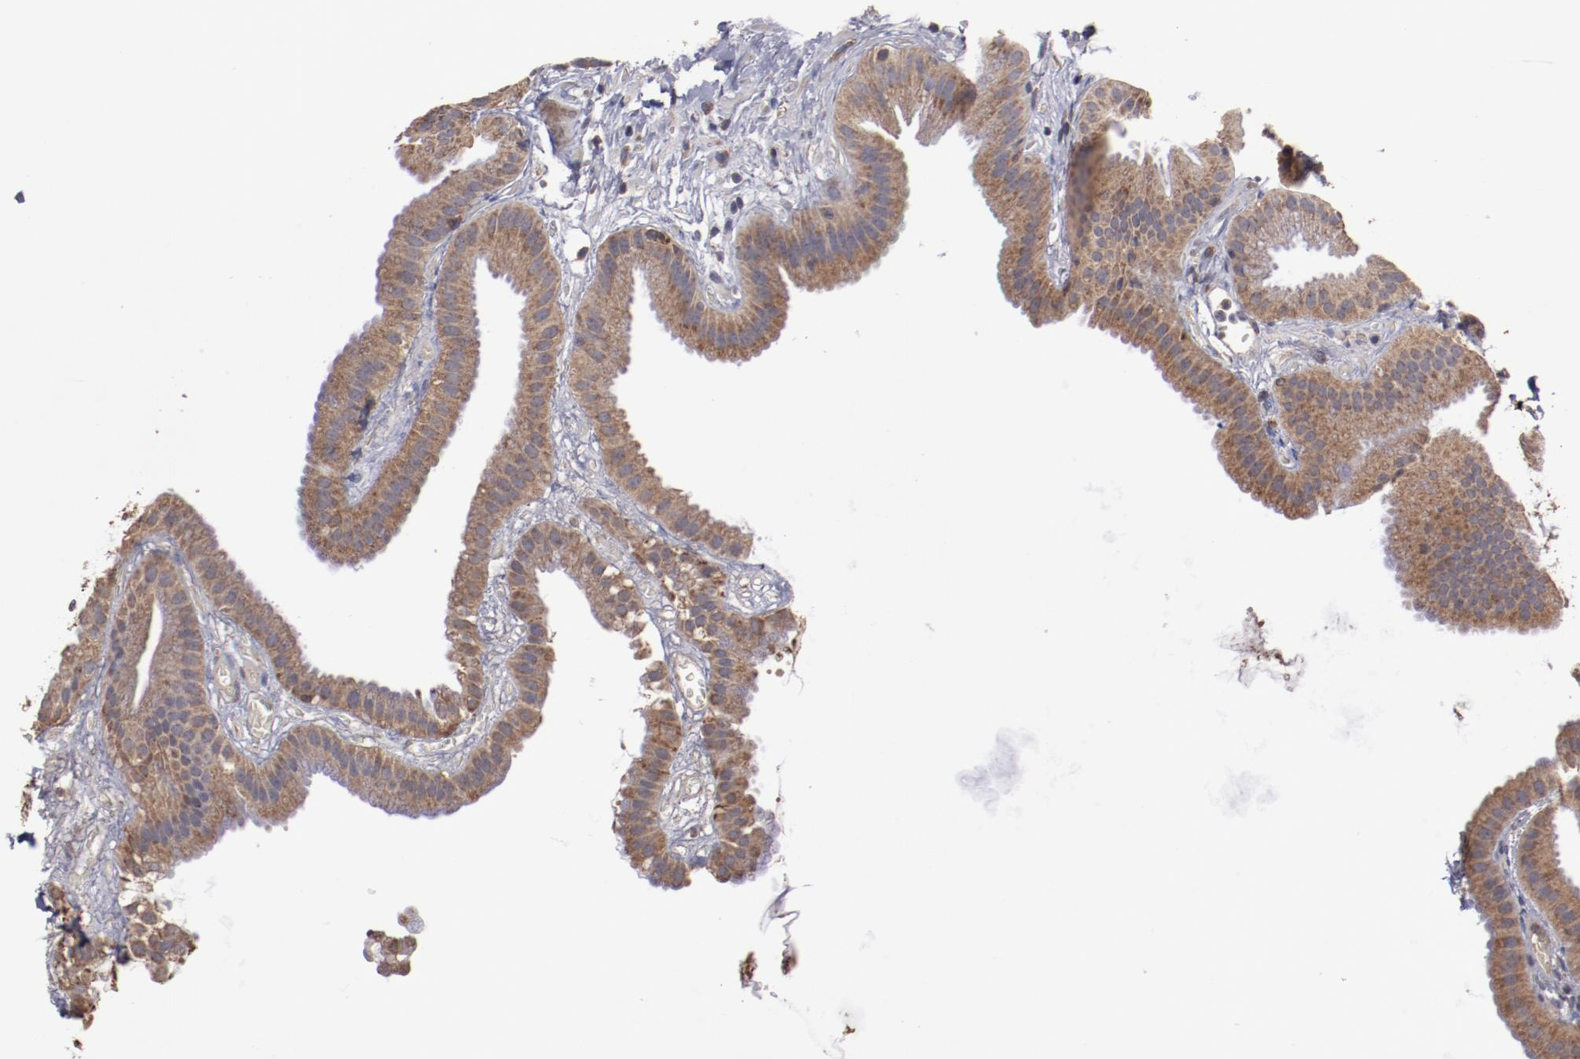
{"staining": {"intensity": "moderate", "quantity": ">75%", "location": "cytoplasmic/membranous"}, "tissue": "gallbladder", "cell_type": "Glandular cells", "image_type": "normal", "snomed": [{"axis": "morphology", "description": "Normal tissue, NOS"}, {"axis": "topography", "description": "Gallbladder"}], "caption": "DAB immunohistochemical staining of normal gallbladder displays moderate cytoplasmic/membranous protein positivity in about >75% of glandular cells.", "gene": "RPS4X", "patient": {"sex": "female", "age": 63}}